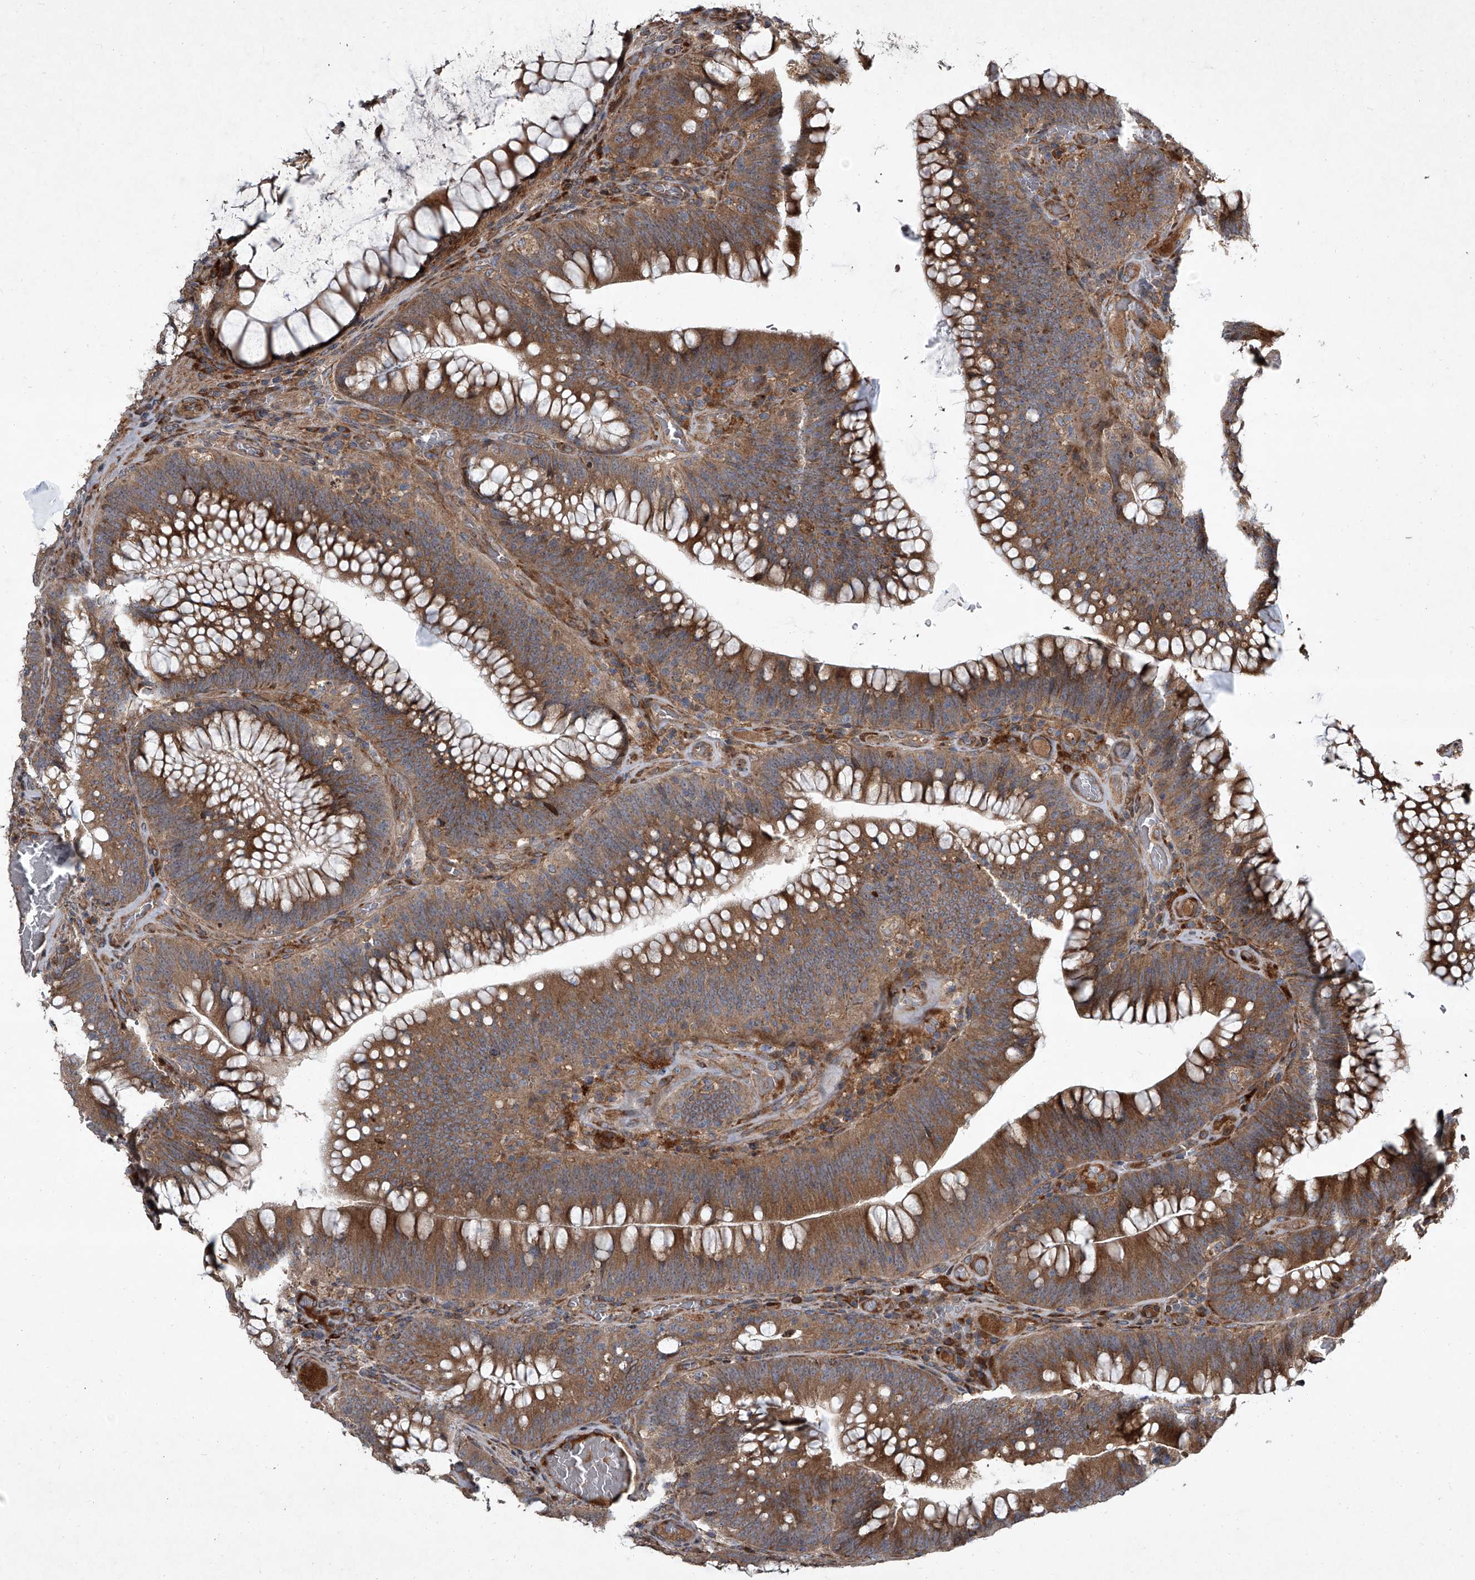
{"staining": {"intensity": "moderate", "quantity": ">75%", "location": "cytoplasmic/membranous"}, "tissue": "colorectal cancer", "cell_type": "Tumor cells", "image_type": "cancer", "snomed": [{"axis": "morphology", "description": "Normal tissue, NOS"}, {"axis": "topography", "description": "Colon"}], "caption": "Protein staining by immunohistochemistry displays moderate cytoplasmic/membranous expression in approximately >75% of tumor cells in colorectal cancer. (DAB (3,3'-diaminobenzidine) IHC, brown staining for protein, blue staining for nuclei).", "gene": "EVA1C", "patient": {"sex": "female", "age": 82}}